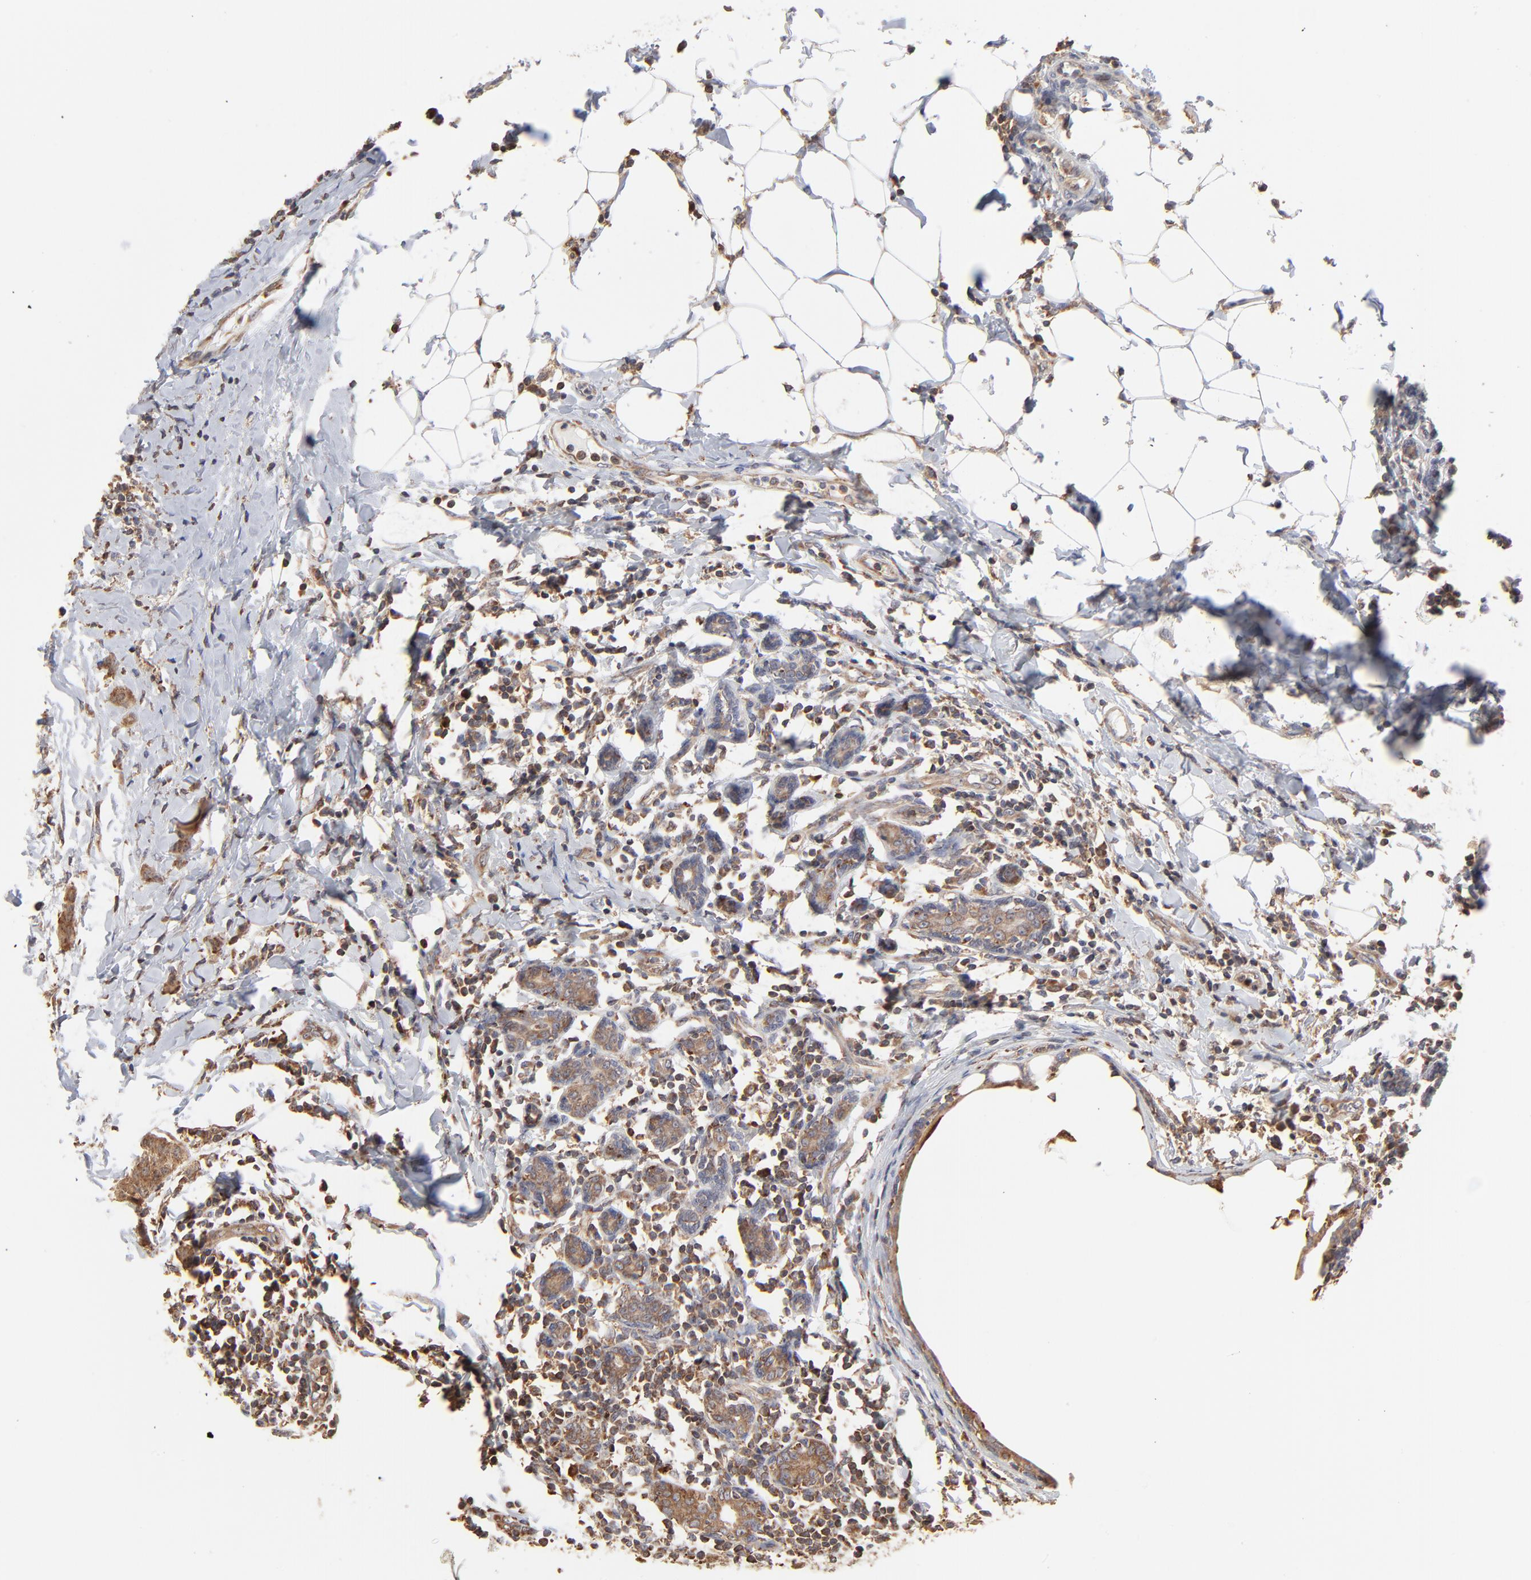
{"staining": {"intensity": "strong", "quantity": ">75%", "location": "cytoplasmic/membranous"}, "tissue": "breast cancer", "cell_type": "Tumor cells", "image_type": "cancer", "snomed": [{"axis": "morphology", "description": "Duct carcinoma"}, {"axis": "topography", "description": "Breast"}], "caption": "Protein analysis of breast cancer (intraductal carcinoma) tissue displays strong cytoplasmic/membranous expression in approximately >75% of tumor cells.", "gene": "RNF213", "patient": {"sex": "female", "age": 40}}